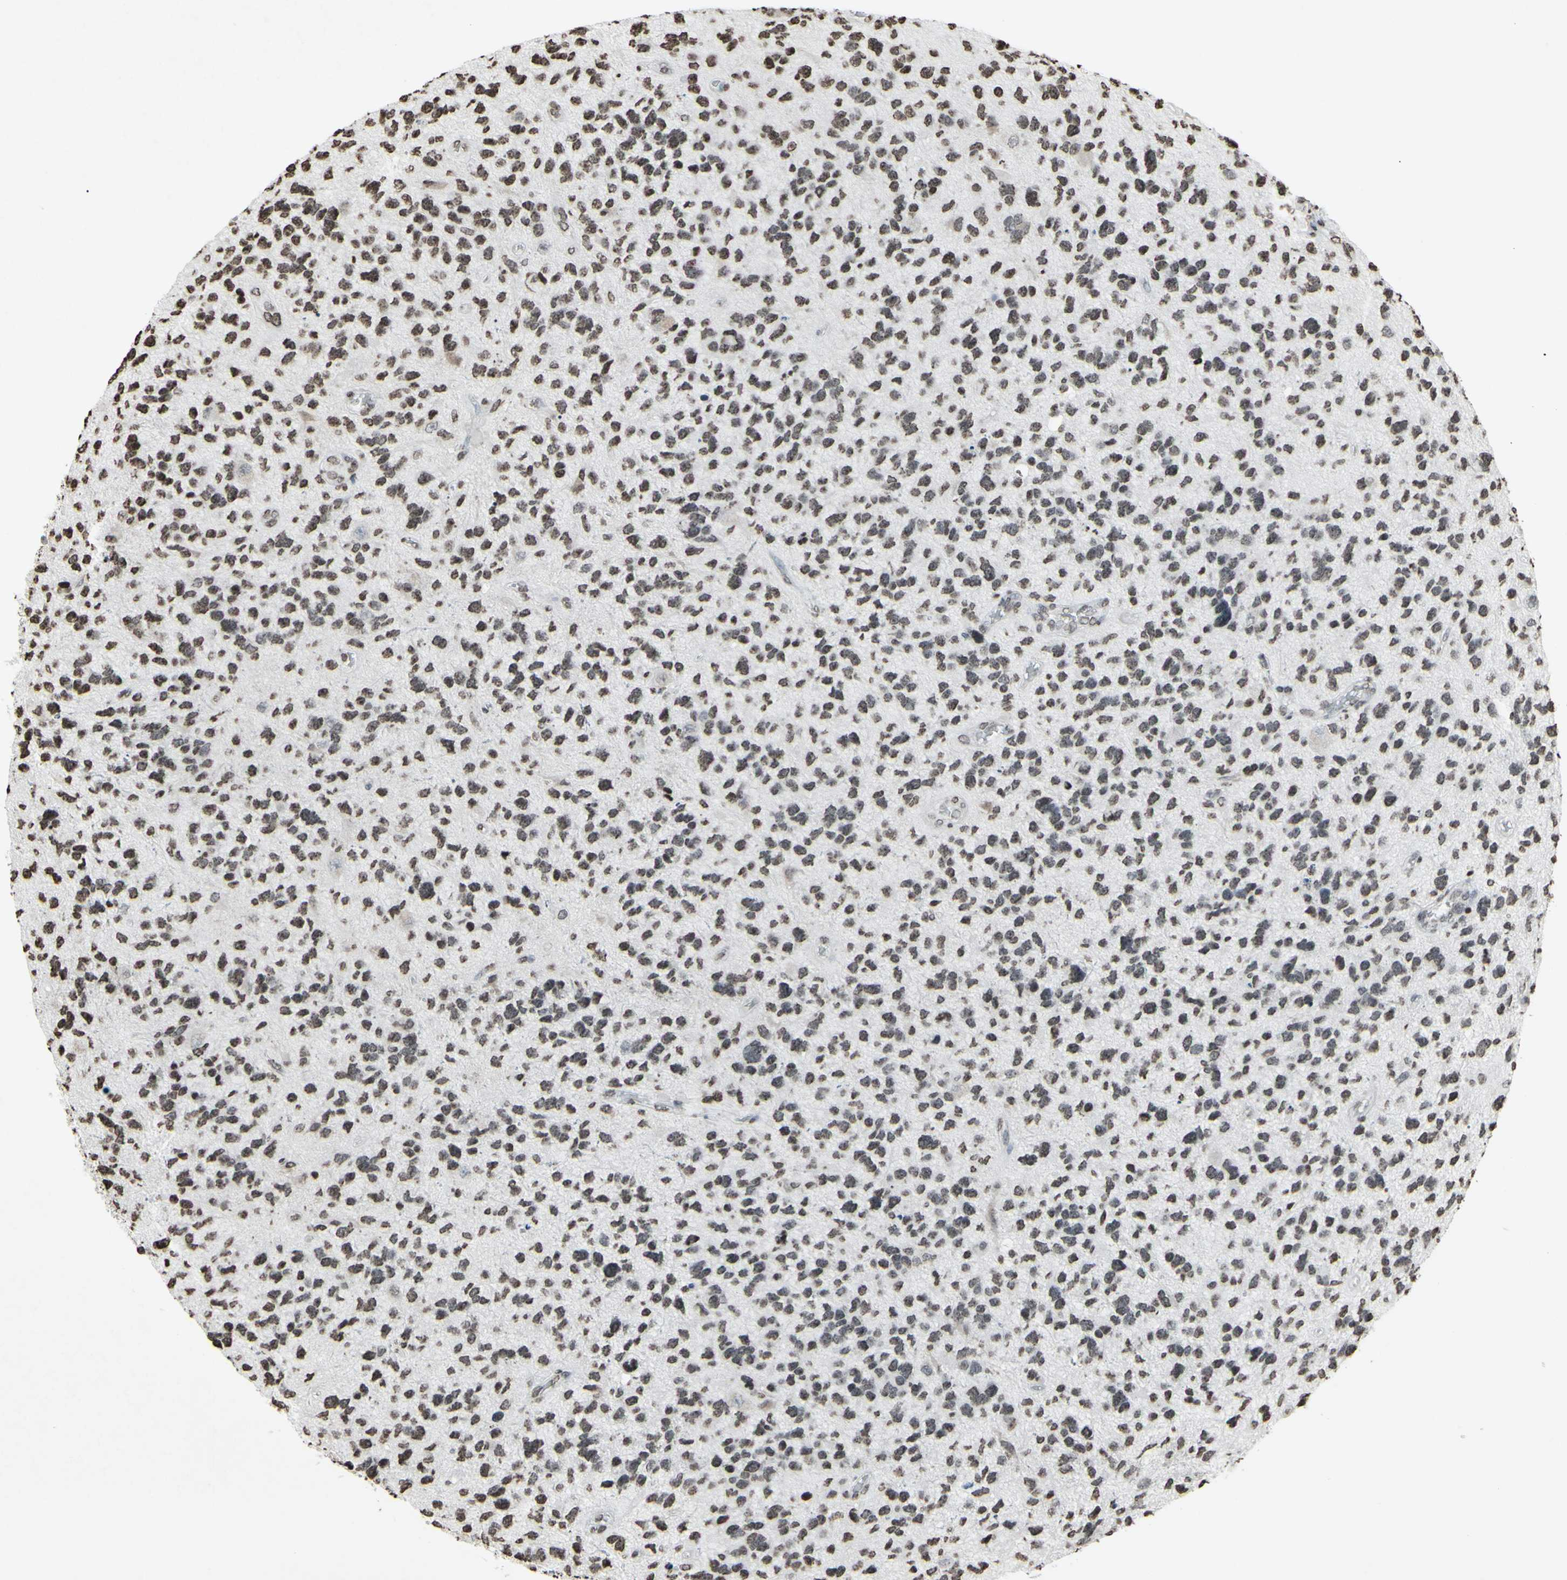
{"staining": {"intensity": "weak", "quantity": "25%-75%", "location": "nuclear"}, "tissue": "glioma", "cell_type": "Tumor cells", "image_type": "cancer", "snomed": [{"axis": "morphology", "description": "Glioma, malignant, High grade"}, {"axis": "topography", "description": "Brain"}], "caption": "IHC staining of high-grade glioma (malignant), which shows low levels of weak nuclear staining in approximately 25%-75% of tumor cells indicating weak nuclear protein staining. The staining was performed using DAB (3,3'-diaminobenzidine) (brown) for protein detection and nuclei were counterstained in hematoxylin (blue).", "gene": "CD79B", "patient": {"sex": "female", "age": 58}}